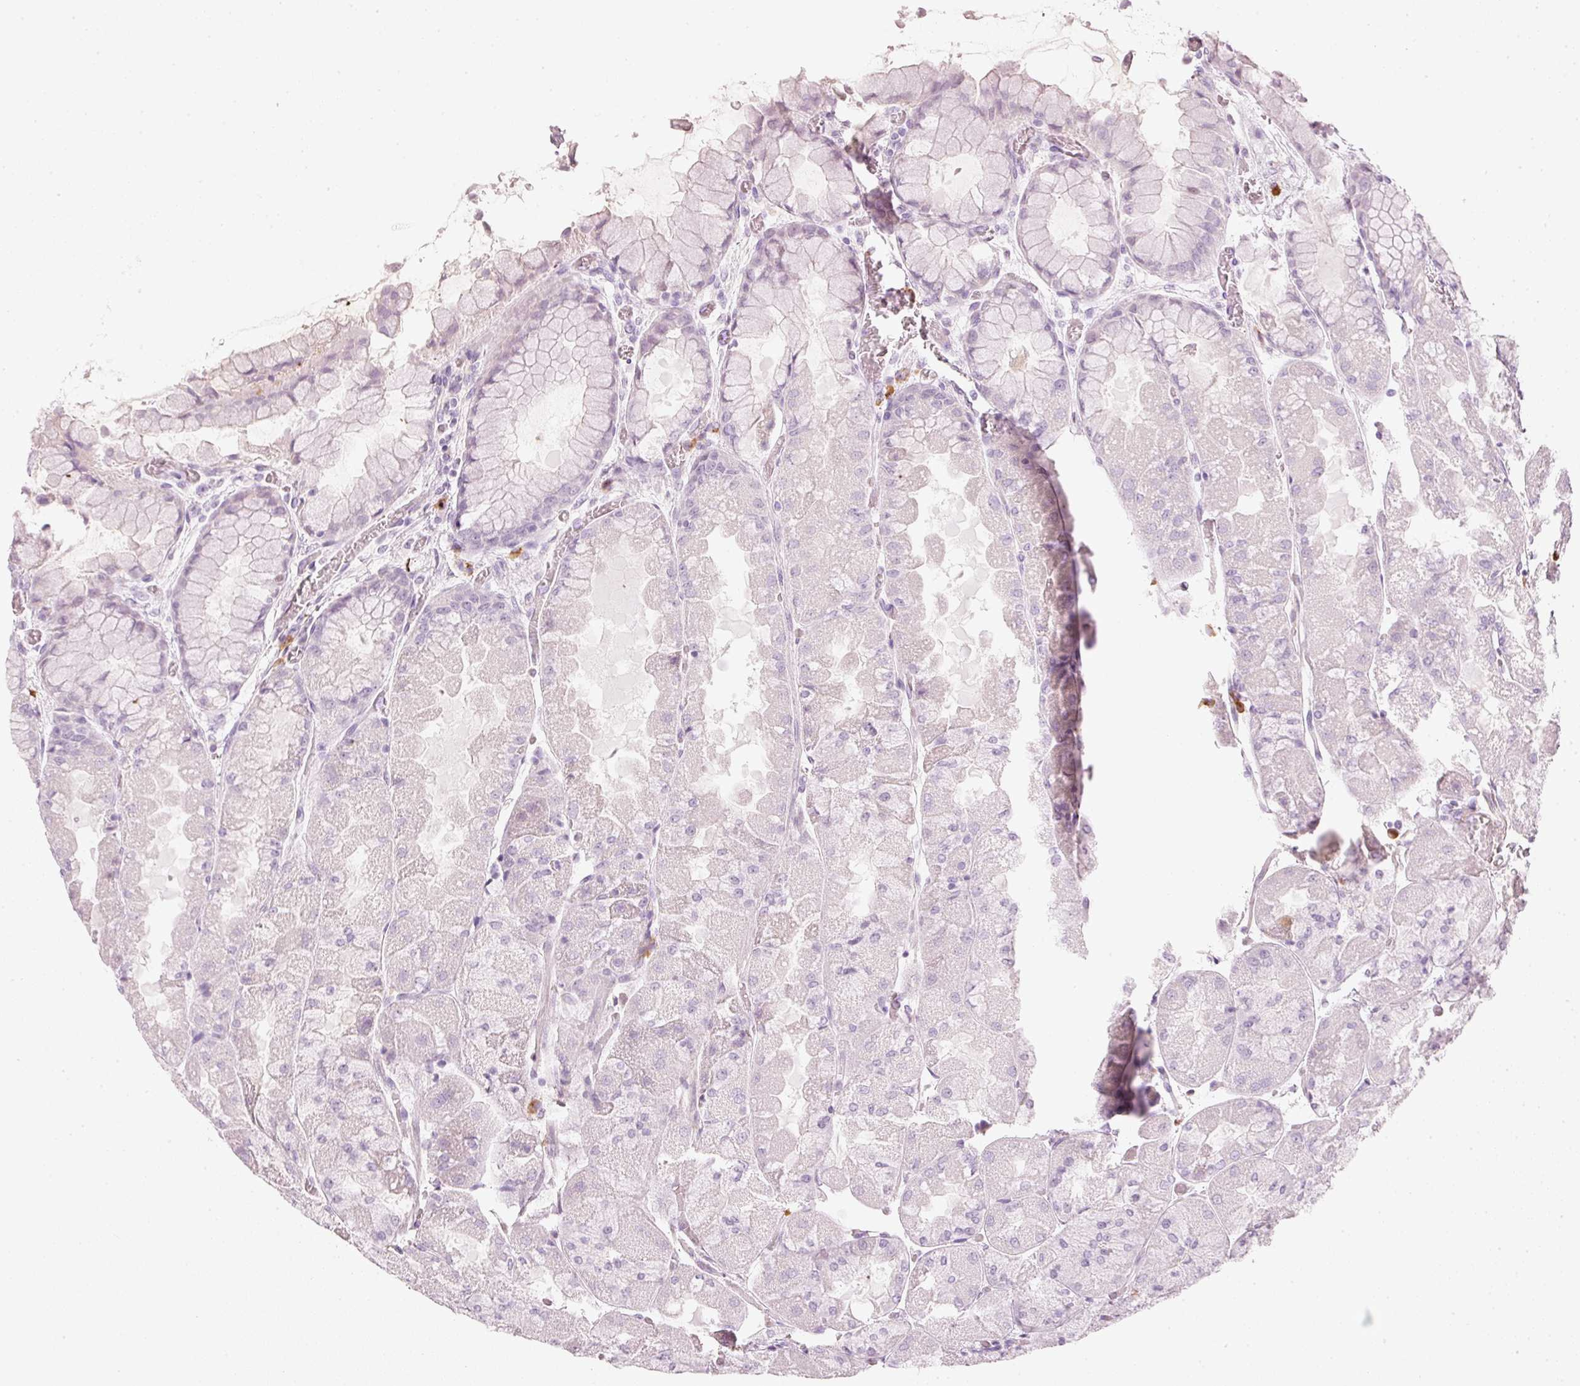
{"staining": {"intensity": "weak", "quantity": "<25%", "location": "cytoplasmic/membranous"}, "tissue": "stomach", "cell_type": "Glandular cells", "image_type": "normal", "snomed": [{"axis": "morphology", "description": "Normal tissue, NOS"}, {"axis": "topography", "description": "Stomach"}], "caption": "Glandular cells show no significant positivity in benign stomach. The staining was performed using DAB (3,3'-diaminobenzidine) to visualize the protein expression in brown, while the nuclei were stained in blue with hematoxylin (Magnification: 20x).", "gene": "VCAM1", "patient": {"sex": "female", "age": 61}}